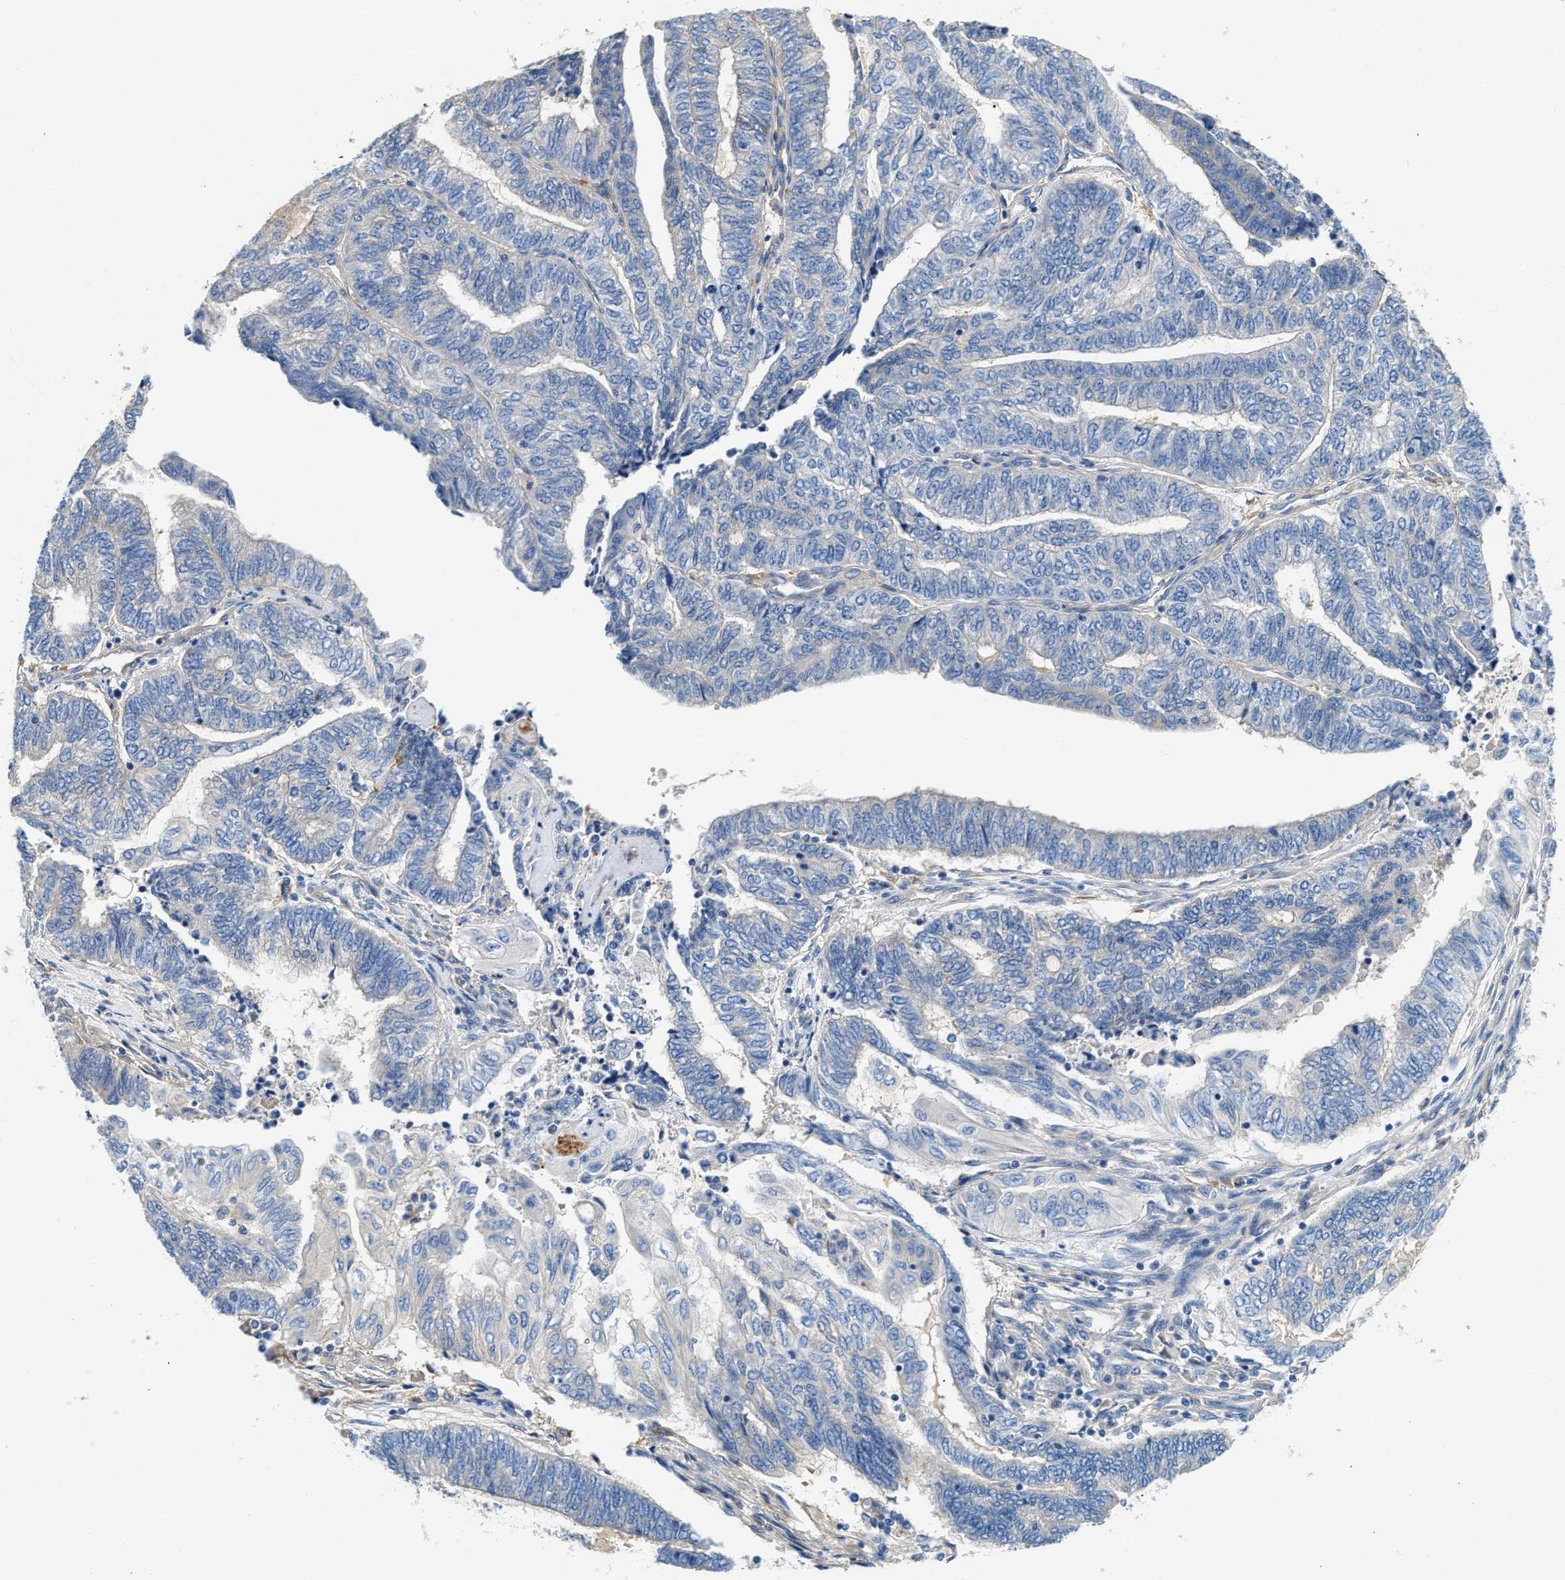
{"staining": {"intensity": "negative", "quantity": "none", "location": "none"}, "tissue": "endometrial cancer", "cell_type": "Tumor cells", "image_type": "cancer", "snomed": [{"axis": "morphology", "description": "Adenocarcinoma, NOS"}, {"axis": "topography", "description": "Uterus"}, {"axis": "topography", "description": "Endometrium"}], "caption": "Tumor cells show no significant protein expression in adenocarcinoma (endometrial).", "gene": "NSUN7", "patient": {"sex": "female", "age": 70}}